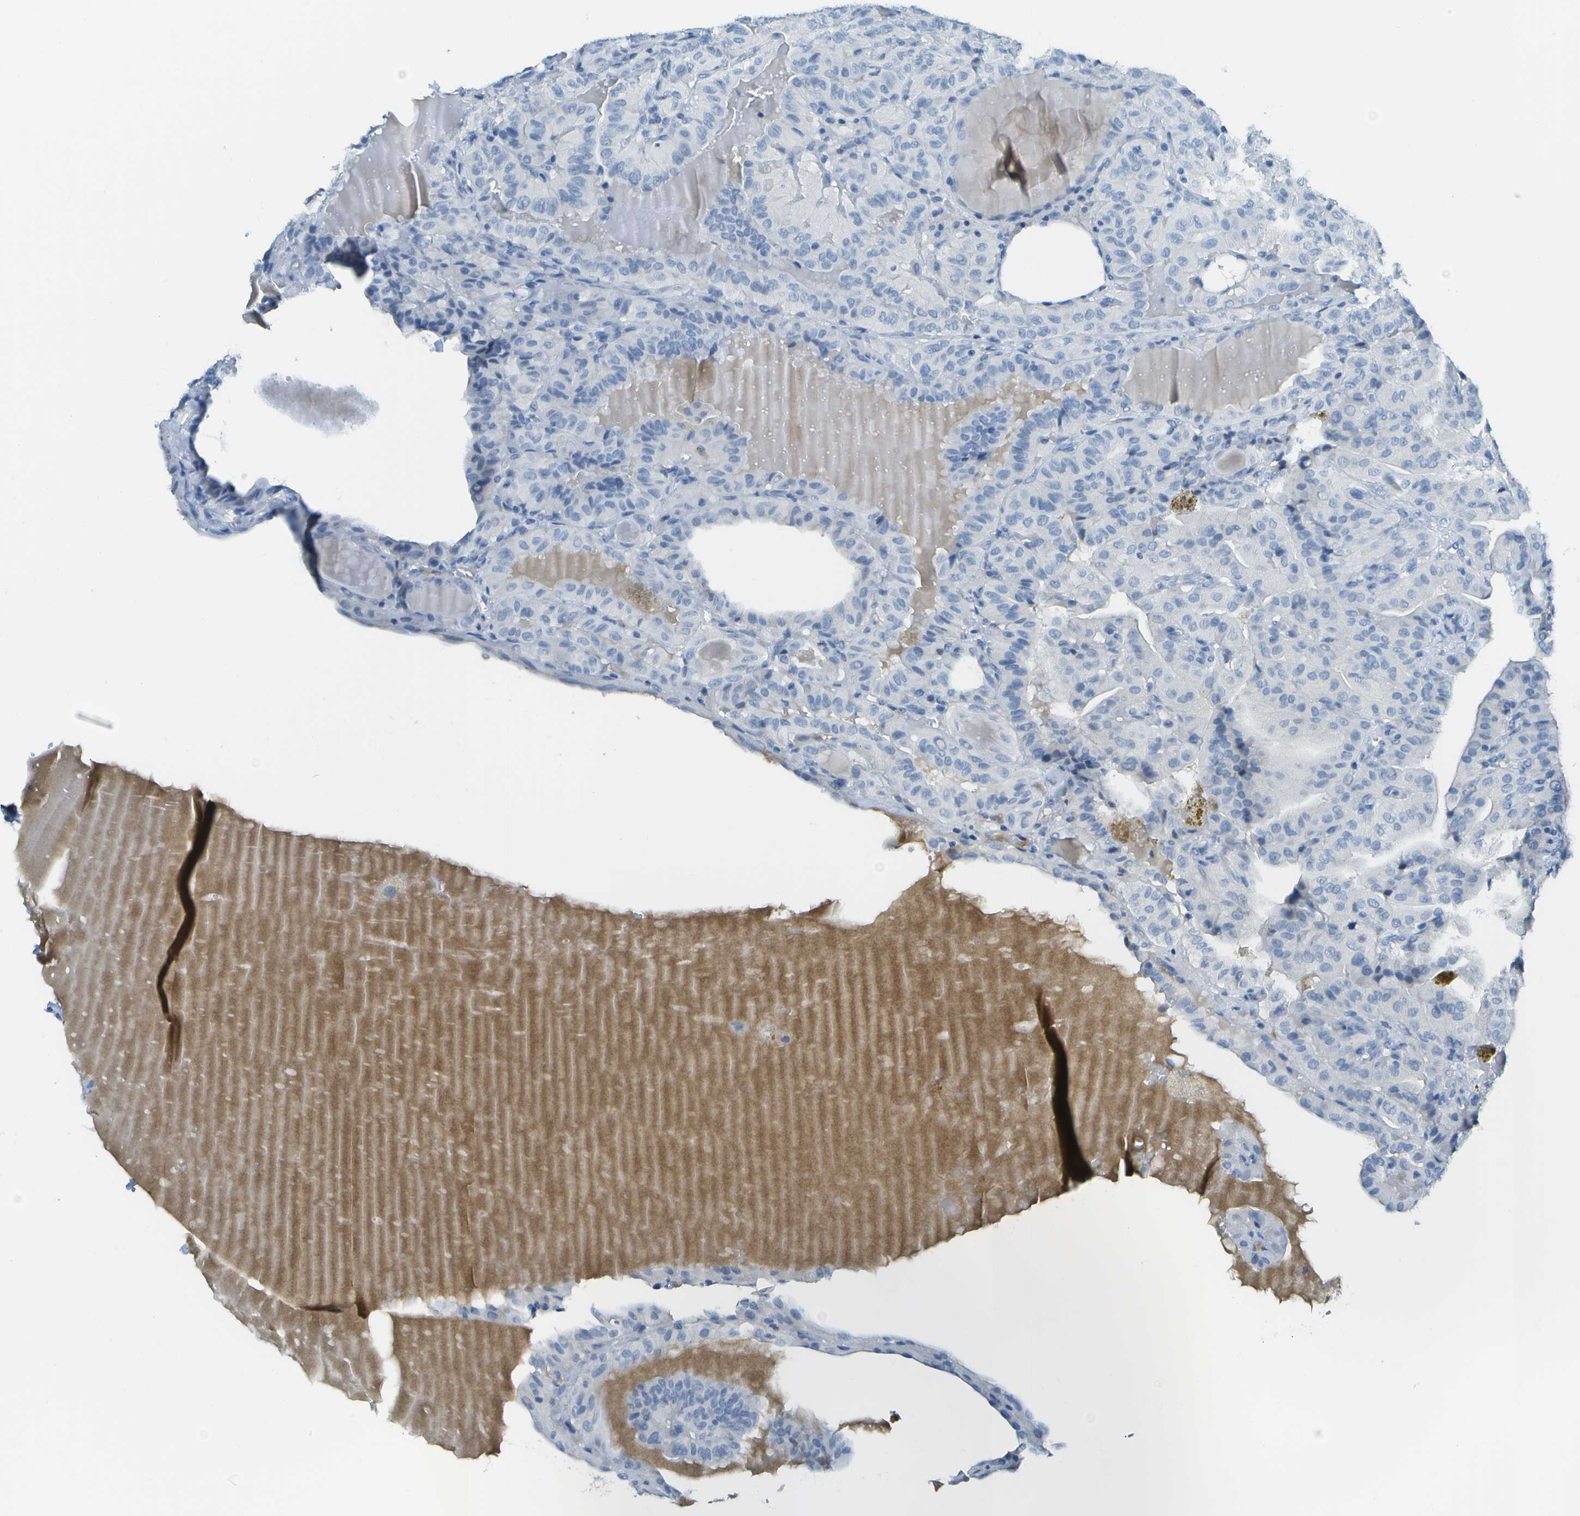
{"staining": {"intensity": "negative", "quantity": "none", "location": "none"}, "tissue": "thyroid cancer", "cell_type": "Tumor cells", "image_type": "cancer", "snomed": [{"axis": "morphology", "description": "Papillary adenocarcinoma, NOS"}, {"axis": "topography", "description": "Thyroid gland"}], "caption": "High magnification brightfield microscopy of thyroid cancer (papillary adenocarcinoma) stained with DAB (brown) and counterstained with hematoxylin (blue): tumor cells show no significant expression.", "gene": "C1S", "patient": {"sex": "male", "age": 77}}